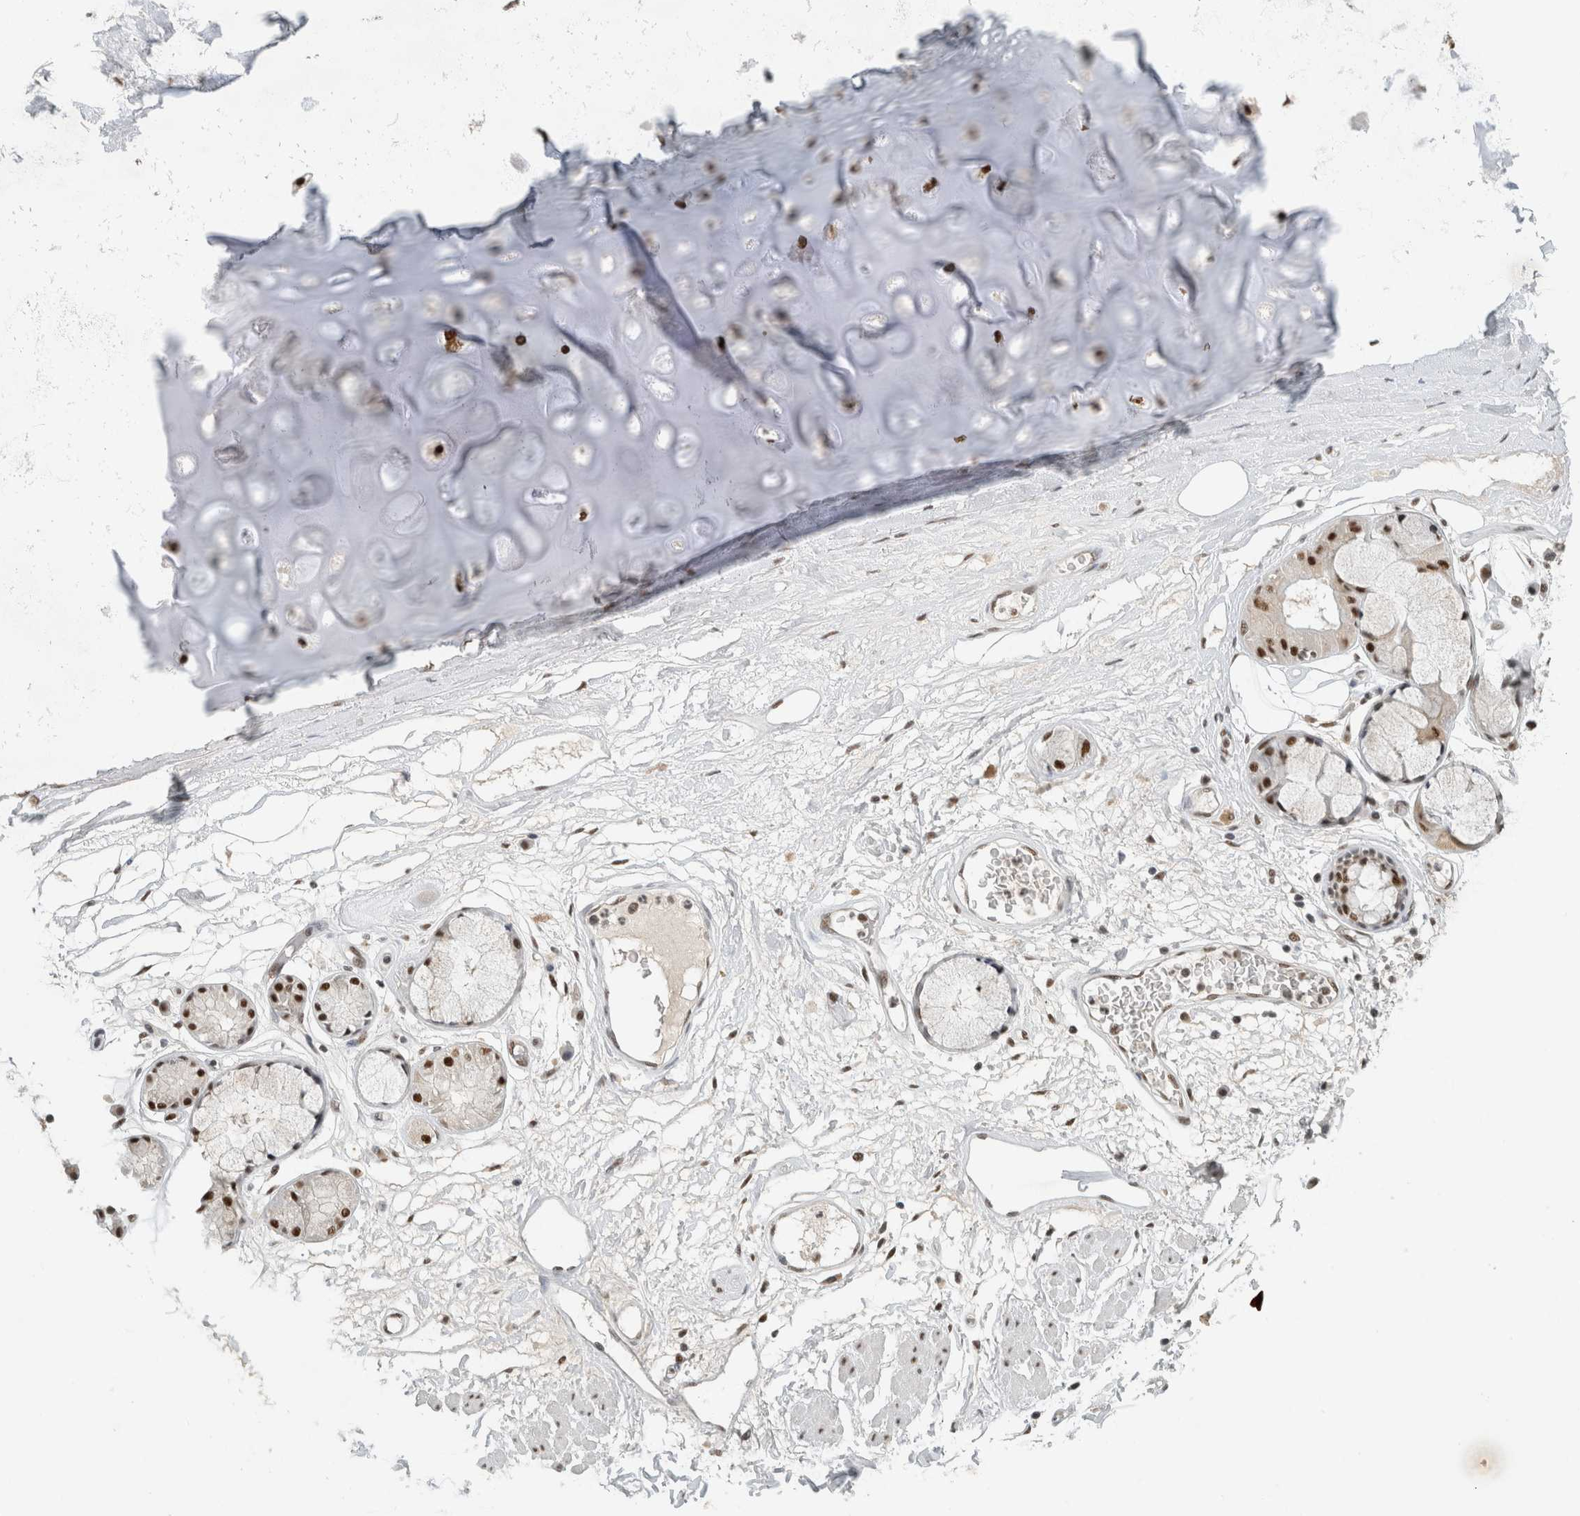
{"staining": {"intensity": "moderate", "quantity": ">75%", "location": "nuclear"}, "tissue": "adipose tissue", "cell_type": "Adipocytes", "image_type": "normal", "snomed": [{"axis": "morphology", "description": "Normal tissue, NOS"}, {"axis": "topography", "description": "Bronchus"}], "caption": "DAB (3,3'-diaminobenzidine) immunohistochemical staining of unremarkable human adipose tissue shows moderate nuclear protein staining in approximately >75% of adipocytes.", "gene": "DDX42", "patient": {"sex": "male", "age": 66}}